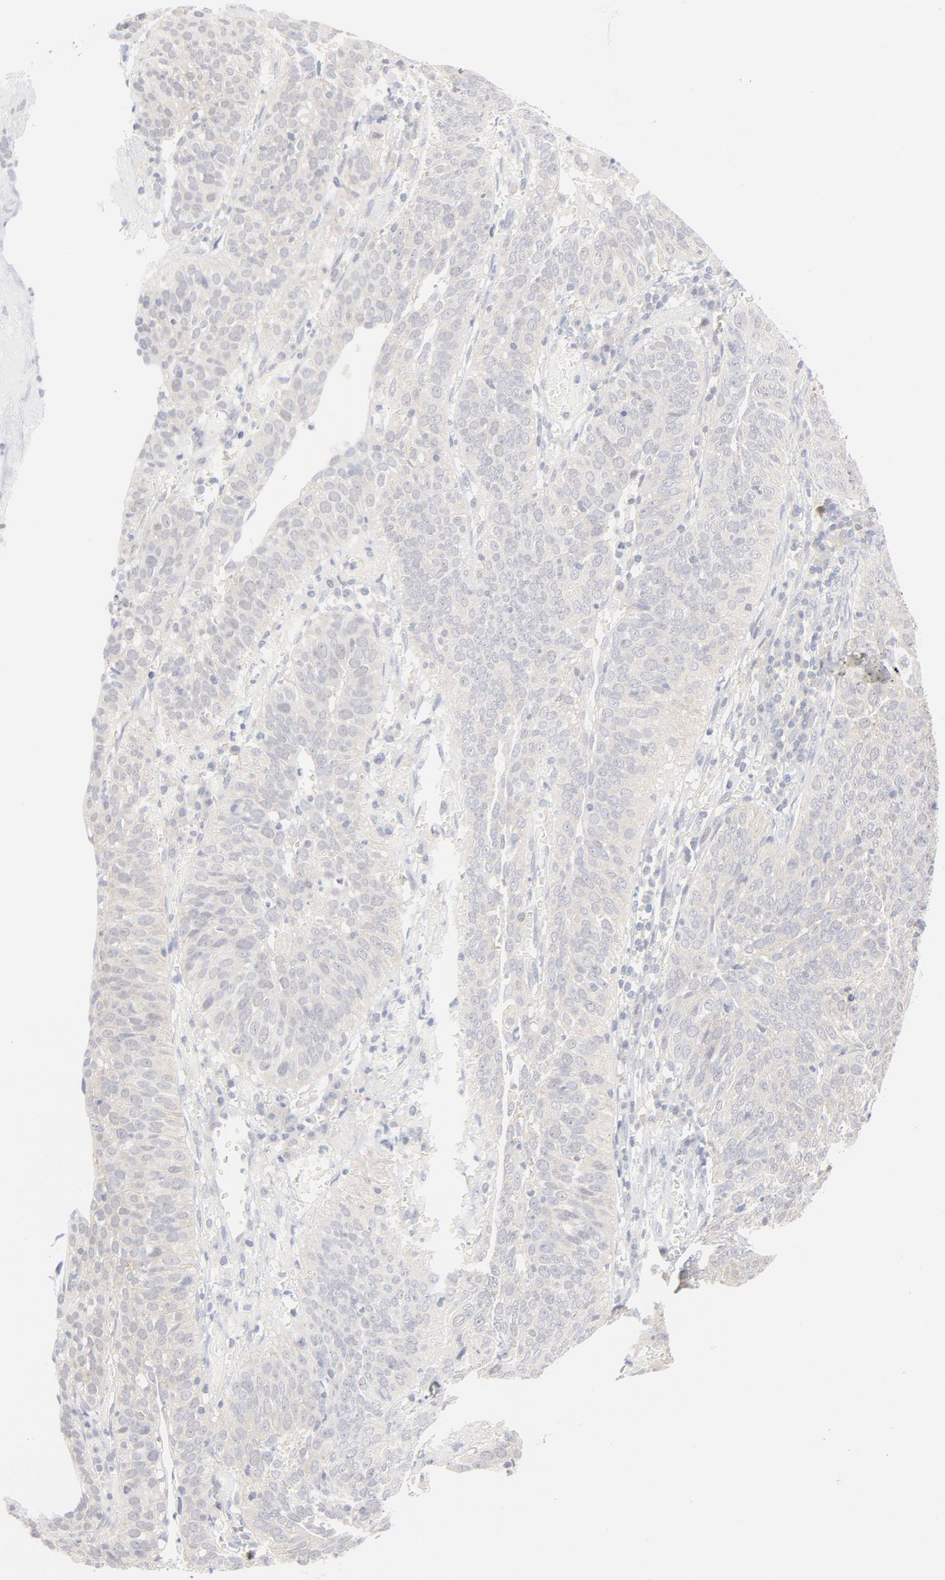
{"staining": {"intensity": "negative", "quantity": "none", "location": "none"}, "tissue": "cervical cancer", "cell_type": "Tumor cells", "image_type": "cancer", "snomed": [{"axis": "morphology", "description": "Squamous cell carcinoma, NOS"}, {"axis": "topography", "description": "Cervix"}], "caption": "This is an immunohistochemistry histopathology image of human cervical cancer (squamous cell carcinoma). There is no staining in tumor cells.", "gene": "UBL4A", "patient": {"sex": "female", "age": 39}}